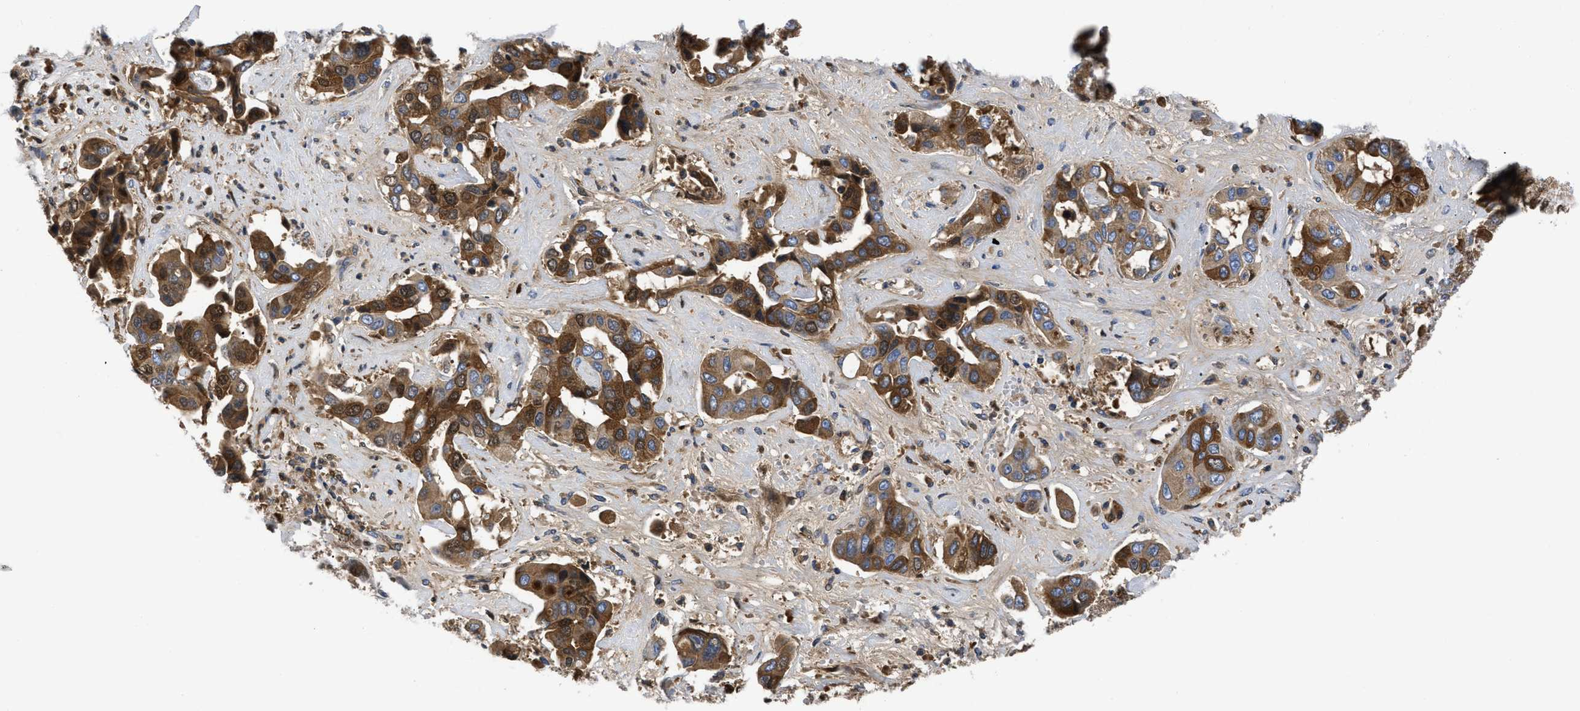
{"staining": {"intensity": "strong", "quantity": ">75%", "location": "cytoplasmic/membranous"}, "tissue": "liver cancer", "cell_type": "Tumor cells", "image_type": "cancer", "snomed": [{"axis": "morphology", "description": "Cholangiocarcinoma"}, {"axis": "topography", "description": "Liver"}], "caption": "Brown immunohistochemical staining in liver cancer reveals strong cytoplasmic/membranous staining in approximately >75% of tumor cells. Using DAB (3,3'-diaminobenzidine) (brown) and hematoxylin (blue) stains, captured at high magnification using brightfield microscopy.", "gene": "SERPINA6", "patient": {"sex": "female", "age": 52}}